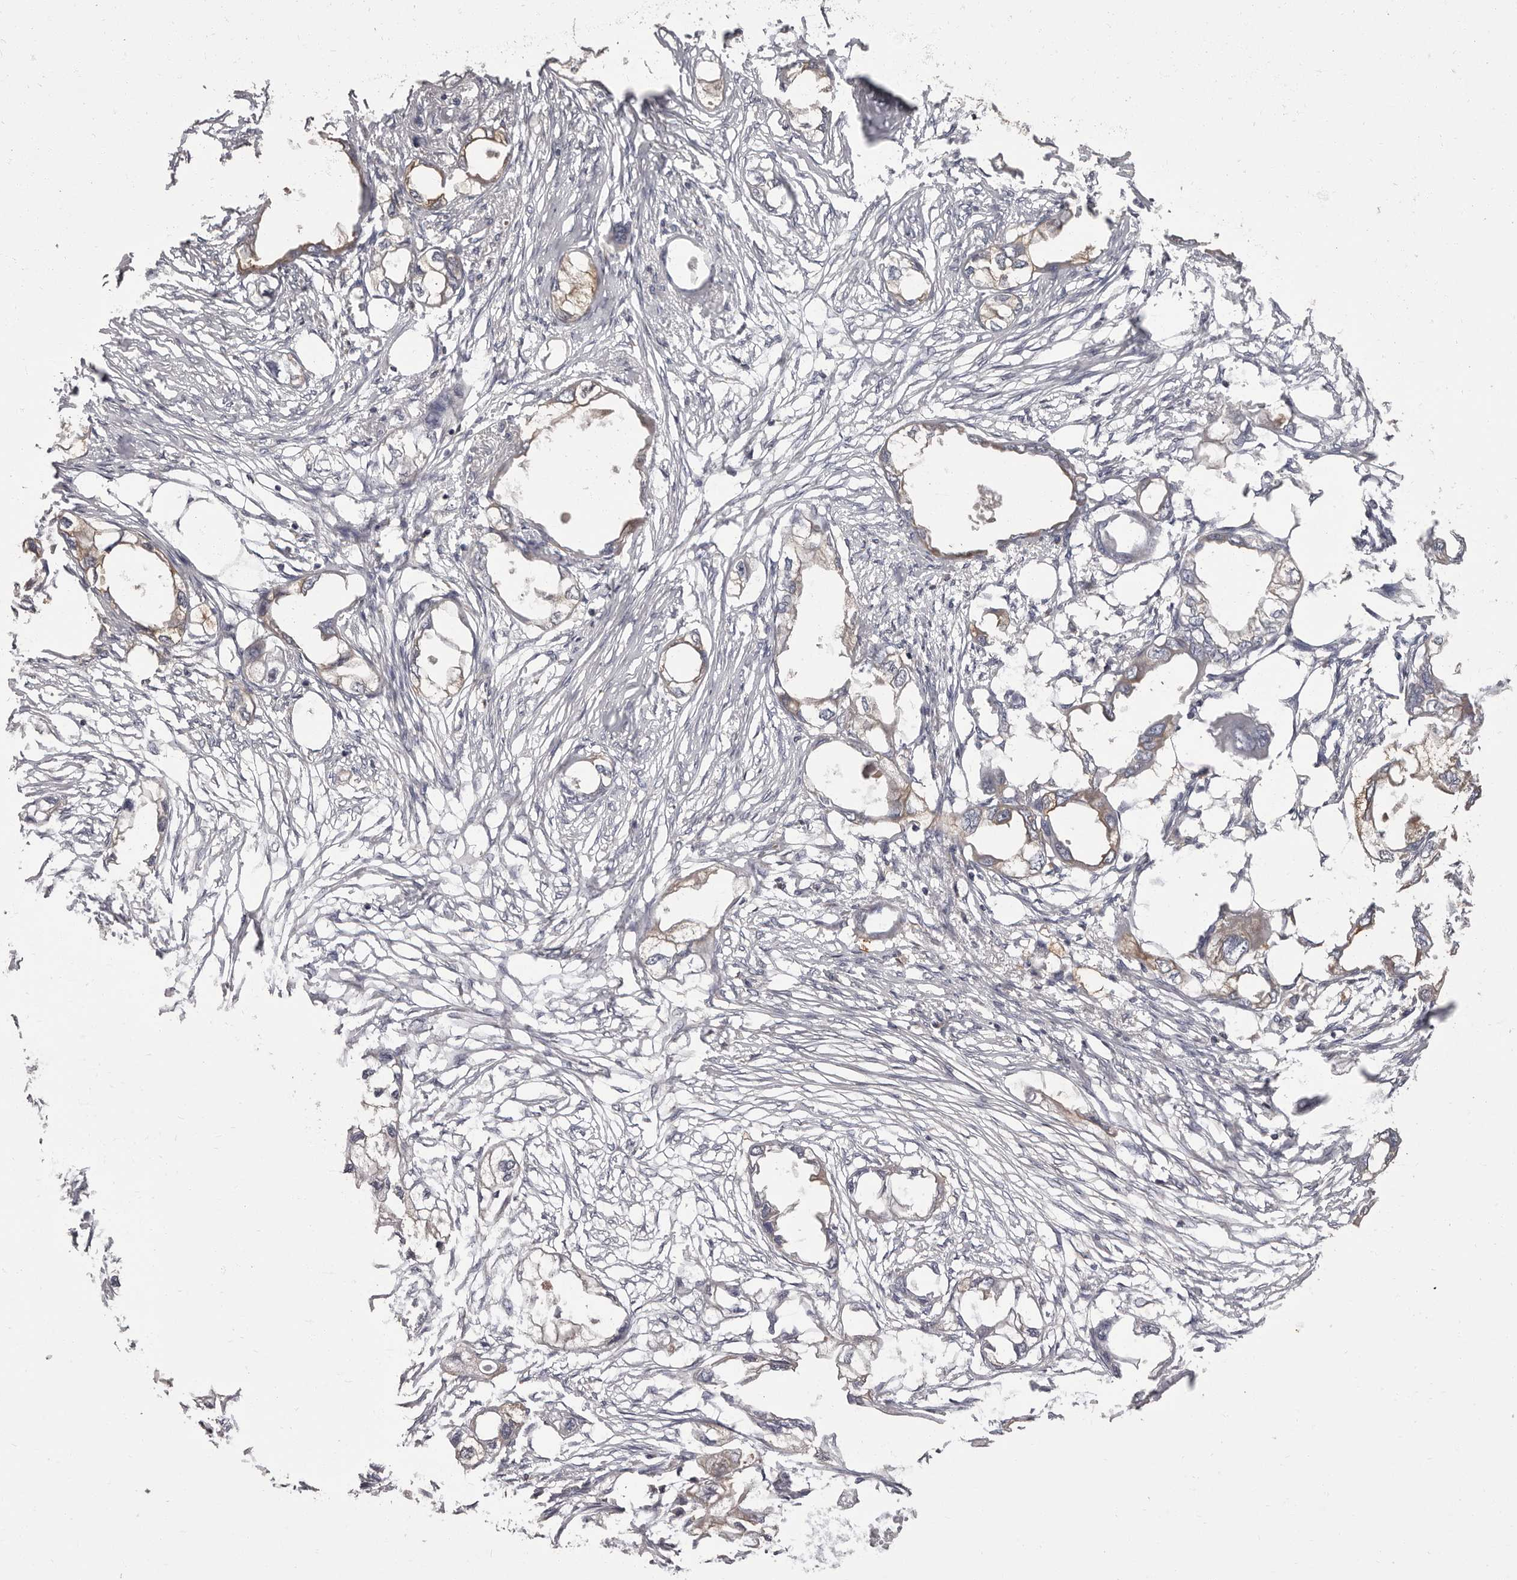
{"staining": {"intensity": "weak", "quantity": "25%-75%", "location": "cytoplasmic/membranous"}, "tissue": "endometrial cancer", "cell_type": "Tumor cells", "image_type": "cancer", "snomed": [{"axis": "morphology", "description": "Adenocarcinoma, NOS"}, {"axis": "morphology", "description": "Adenocarcinoma, metastatic, NOS"}, {"axis": "topography", "description": "Adipose tissue"}, {"axis": "topography", "description": "Endometrium"}], "caption": "A brown stain highlights weak cytoplasmic/membranous positivity of a protein in endometrial cancer (adenocarcinoma) tumor cells.", "gene": "APEH", "patient": {"sex": "female", "age": 67}}